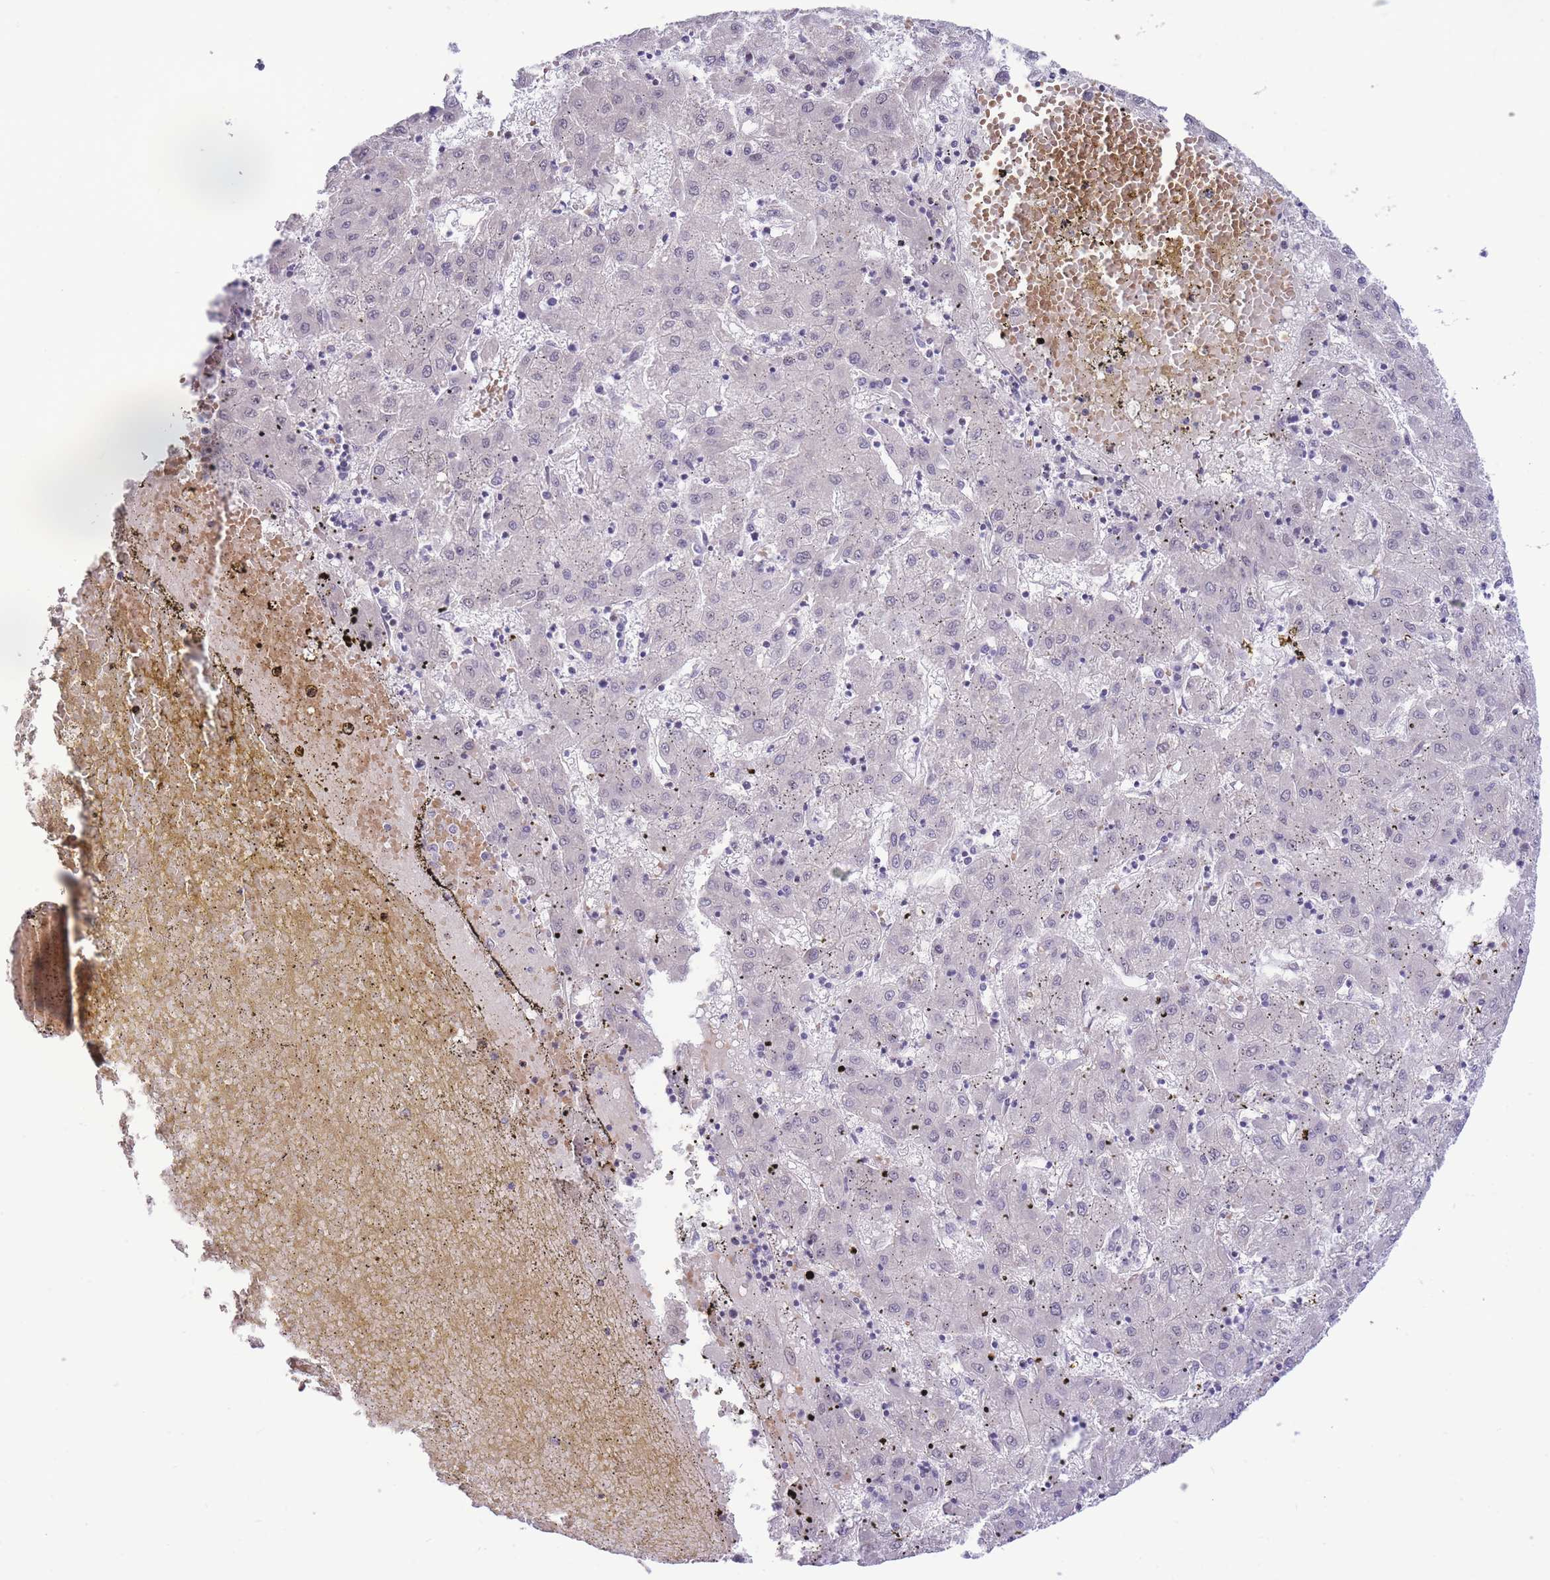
{"staining": {"intensity": "negative", "quantity": "none", "location": "none"}, "tissue": "liver cancer", "cell_type": "Tumor cells", "image_type": "cancer", "snomed": [{"axis": "morphology", "description": "Carcinoma, Hepatocellular, NOS"}, {"axis": "topography", "description": "Liver"}], "caption": "DAB immunohistochemical staining of human liver cancer shows no significant staining in tumor cells.", "gene": "FBXO46", "patient": {"sex": "male", "age": 72}}